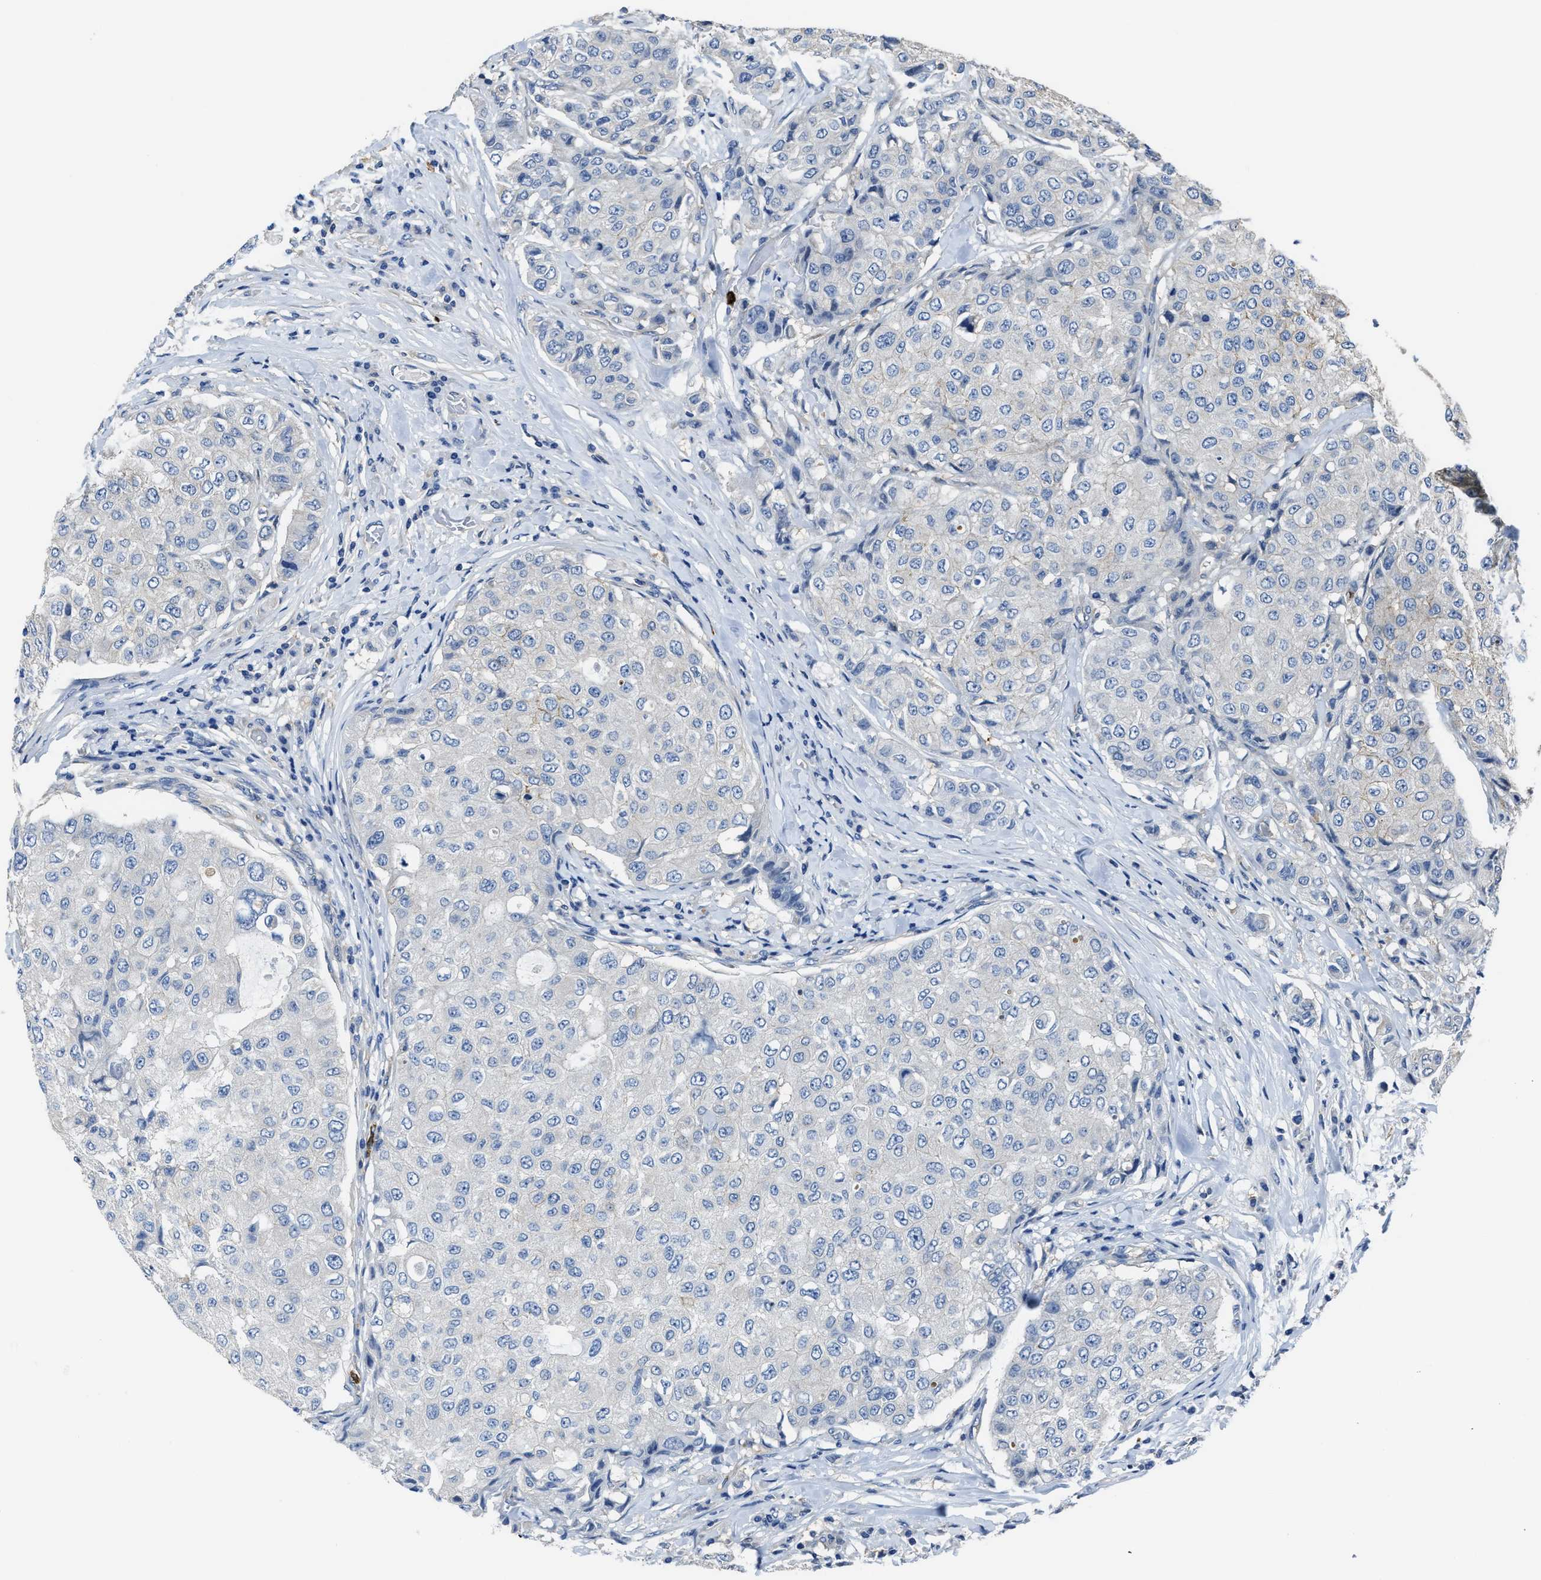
{"staining": {"intensity": "negative", "quantity": "none", "location": "none"}, "tissue": "breast cancer", "cell_type": "Tumor cells", "image_type": "cancer", "snomed": [{"axis": "morphology", "description": "Duct carcinoma"}, {"axis": "topography", "description": "Breast"}], "caption": "High magnification brightfield microscopy of infiltrating ductal carcinoma (breast) stained with DAB (brown) and counterstained with hematoxylin (blue): tumor cells show no significant staining.", "gene": "TRAF6", "patient": {"sex": "female", "age": 27}}